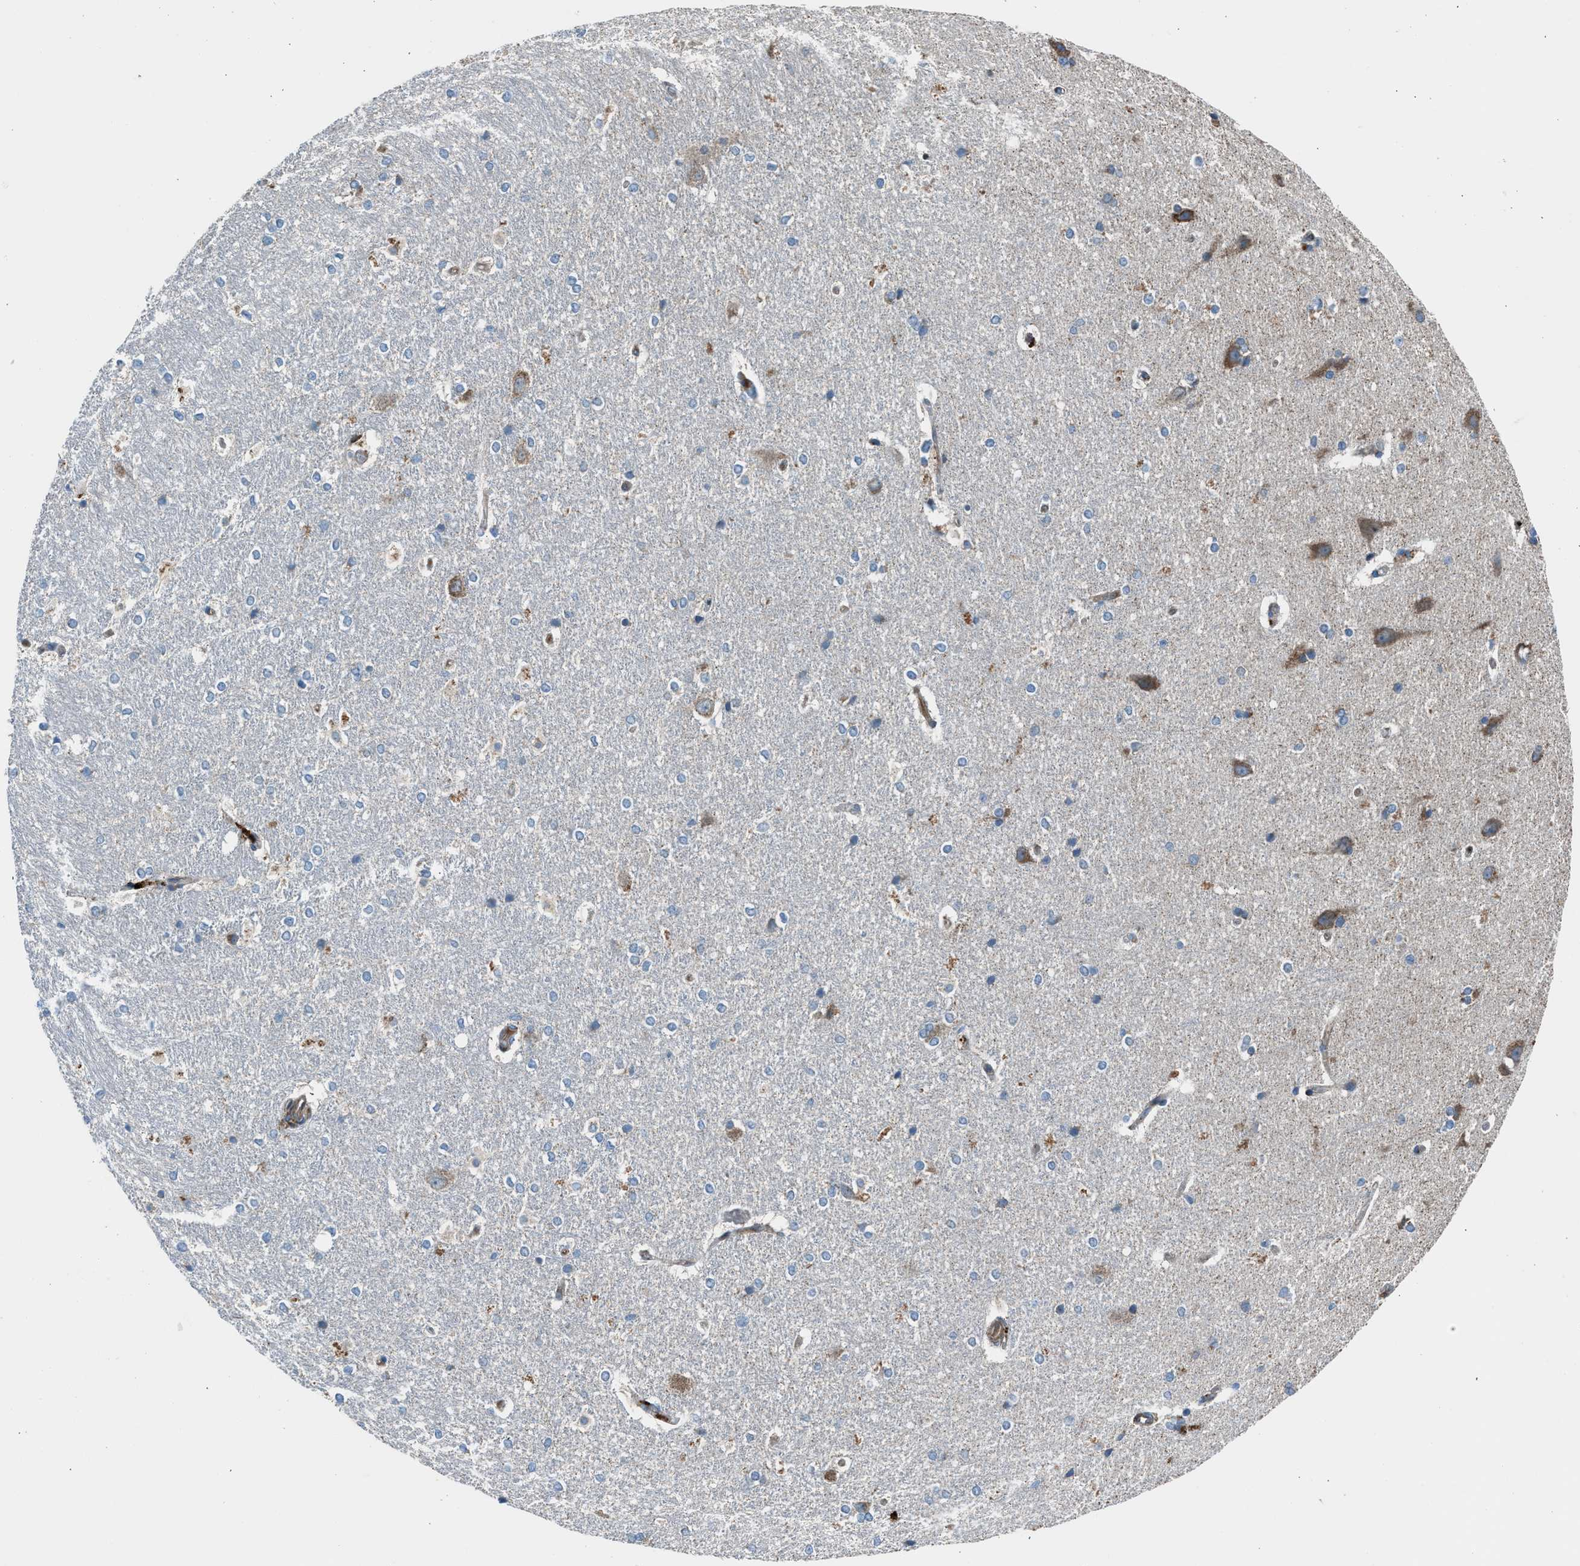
{"staining": {"intensity": "weak", "quantity": "<25%", "location": "cytoplasmic/membranous"}, "tissue": "hippocampus", "cell_type": "Glial cells", "image_type": "normal", "snomed": [{"axis": "morphology", "description": "Normal tissue, NOS"}, {"axis": "topography", "description": "Hippocampus"}], "caption": "High magnification brightfield microscopy of normal hippocampus stained with DAB (3,3'-diaminobenzidine) (brown) and counterstained with hematoxylin (blue): glial cells show no significant positivity. The staining was performed using DAB to visualize the protein expression in brown, while the nuclei were stained in blue with hematoxylin (Magnification: 20x).", "gene": "LMBR1", "patient": {"sex": "female", "age": 19}}